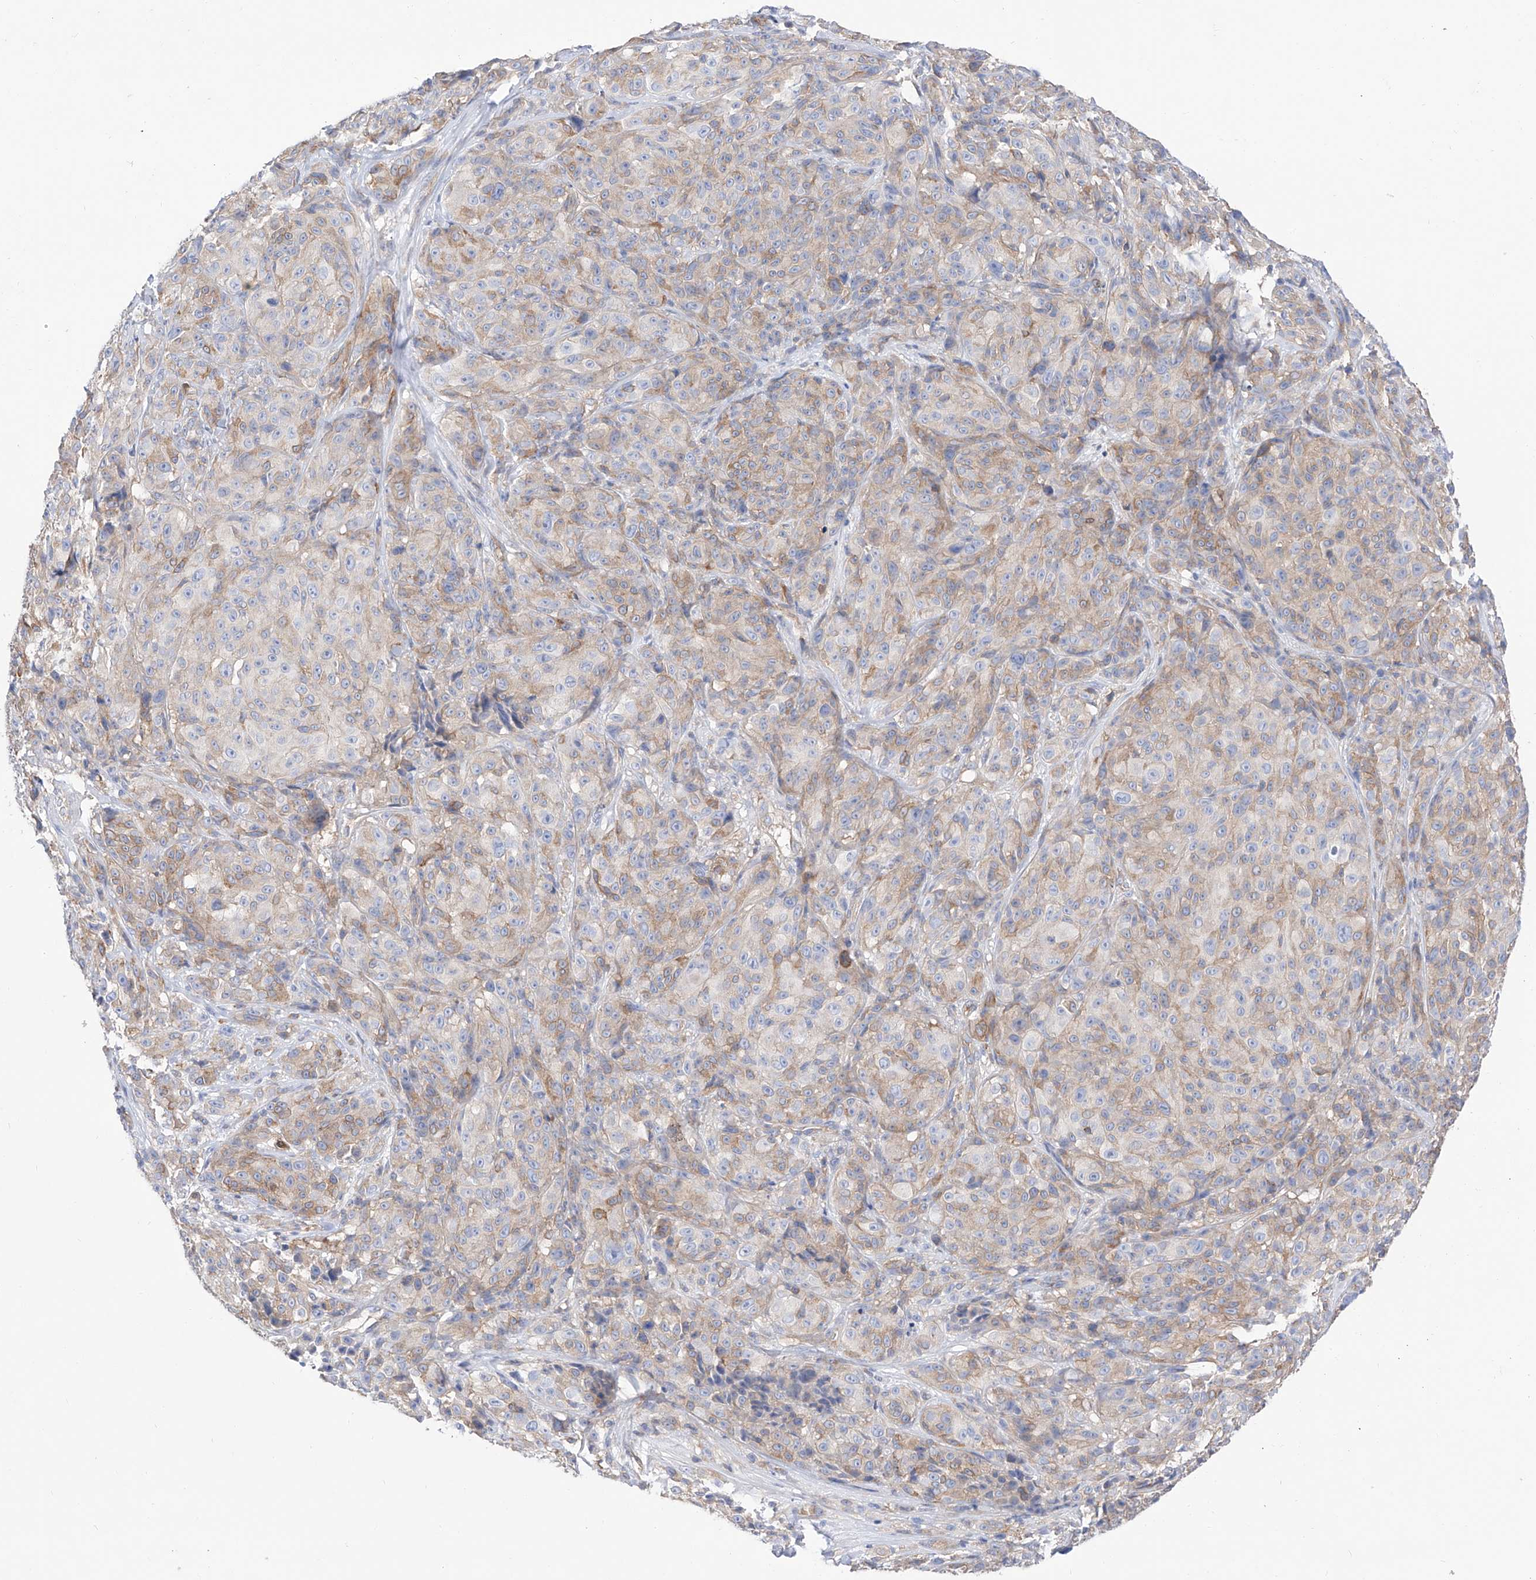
{"staining": {"intensity": "weak", "quantity": "25%-75%", "location": "cytoplasmic/membranous"}, "tissue": "melanoma", "cell_type": "Tumor cells", "image_type": "cancer", "snomed": [{"axis": "morphology", "description": "Malignant melanoma, NOS"}, {"axis": "topography", "description": "Skin"}], "caption": "A brown stain labels weak cytoplasmic/membranous positivity of a protein in human malignant melanoma tumor cells.", "gene": "ZNF653", "patient": {"sex": "male", "age": 73}}